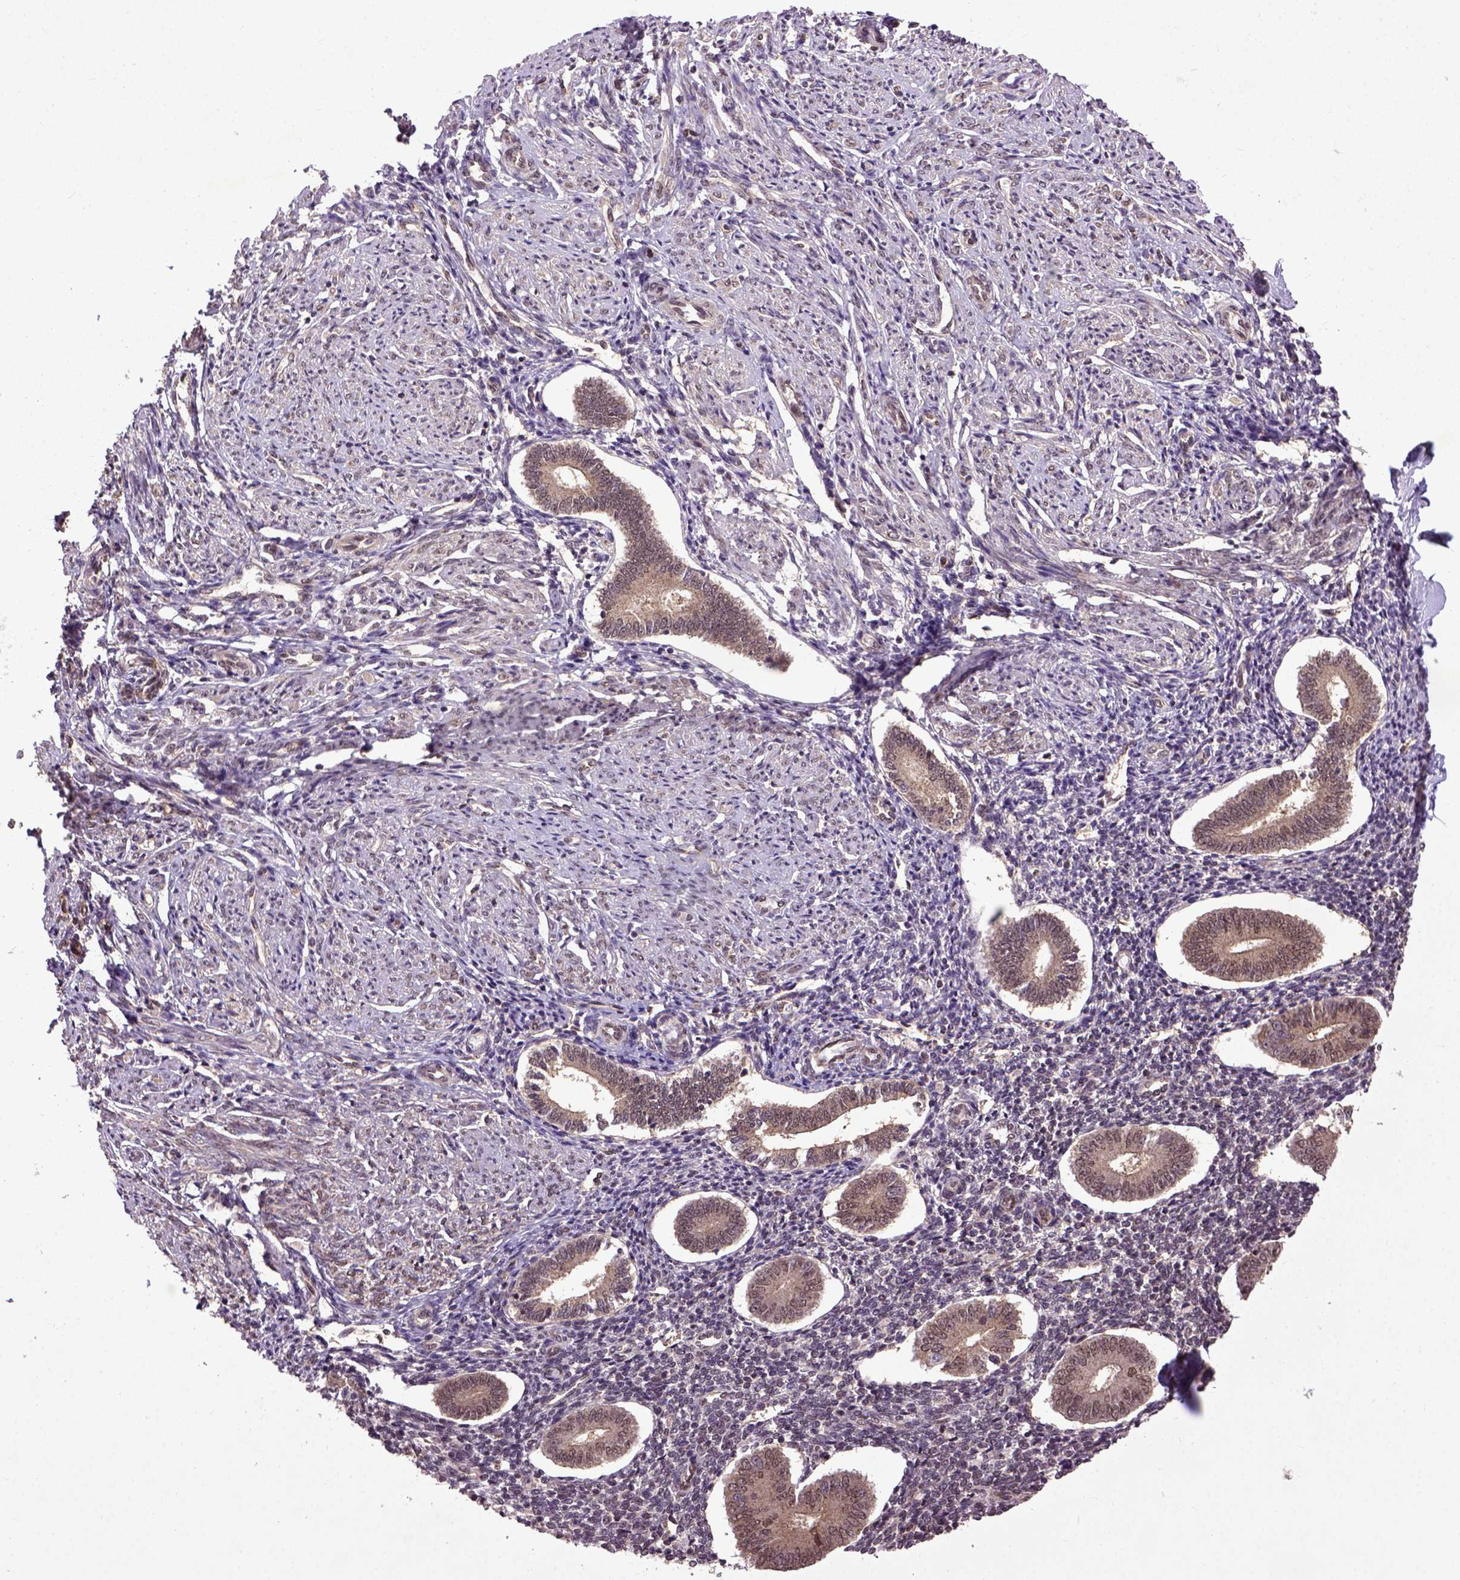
{"staining": {"intensity": "weak", "quantity": ">75%", "location": "cytoplasmic/membranous"}, "tissue": "endometrium", "cell_type": "Cells in endometrial stroma", "image_type": "normal", "snomed": [{"axis": "morphology", "description": "Normal tissue, NOS"}, {"axis": "topography", "description": "Endometrium"}], "caption": "Approximately >75% of cells in endometrial stroma in benign human endometrium exhibit weak cytoplasmic/membranous protein expression as visualized by brown immunohistochemical staining.", "gene": "UBA3", "patient": {"sex": "female", "age": 40}}